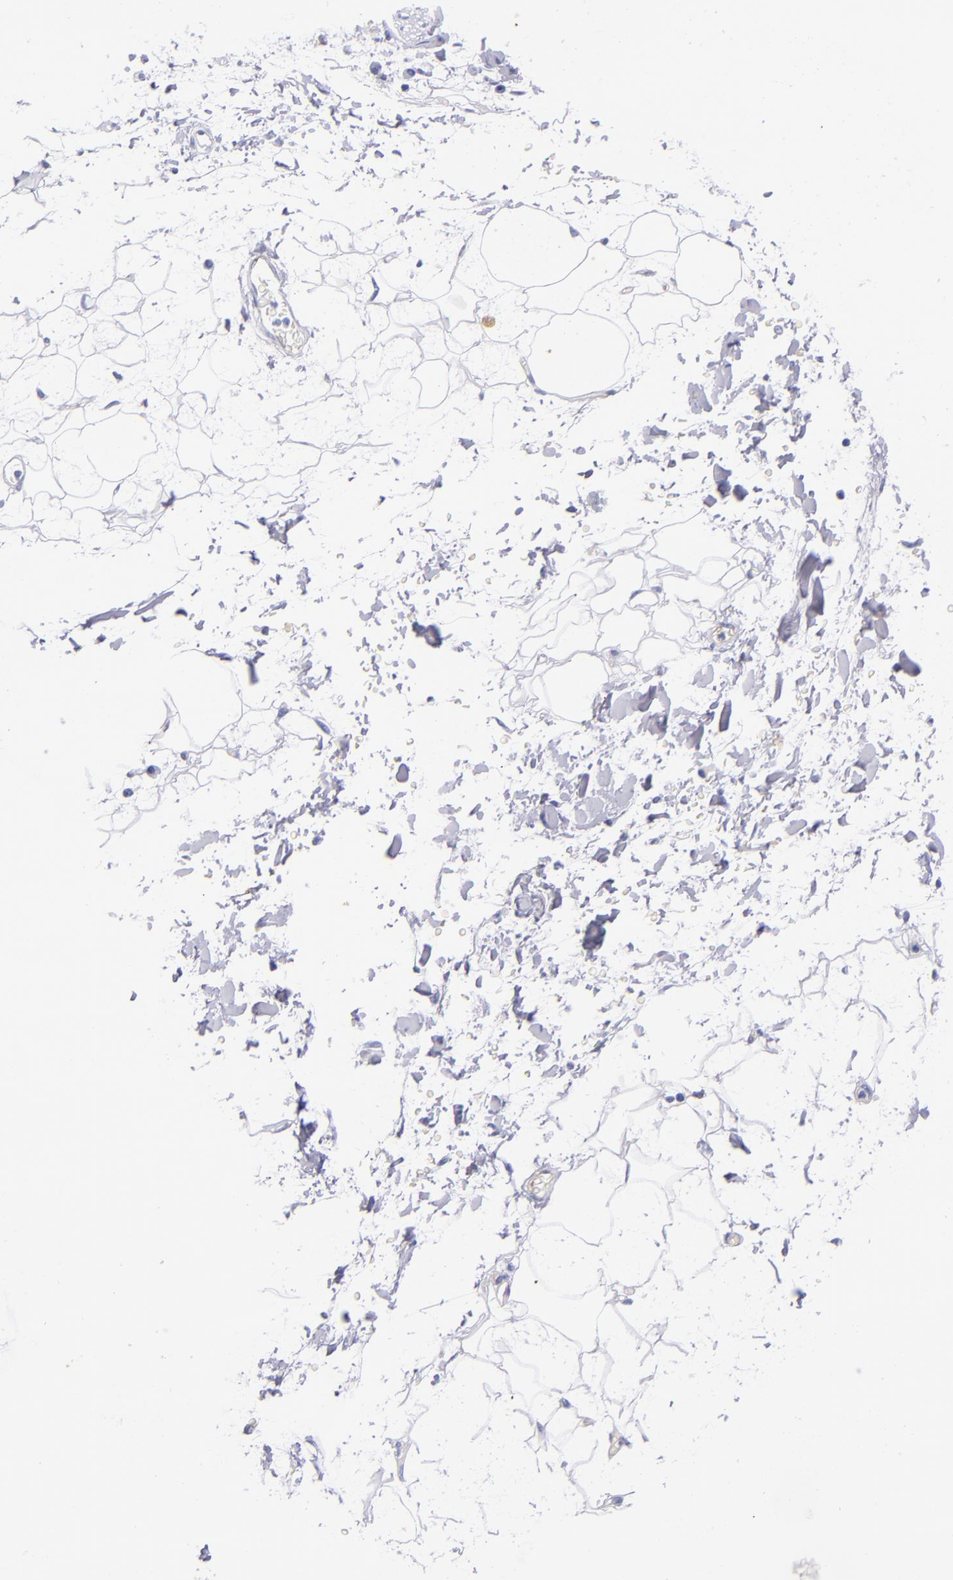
{"staining": {"intensity": "negative", "quantity": "none", "location": "none"}, "tissue": "adipose tissue", "cell_type": "Adipocytes", "image_type": "normal", "snomed": [{"axis": "morphology", "description": "Normal tissue, NOS"}, {"axis": "topography", "description": "Soft tissue"}], "caption": "Human adipose tissue stained for a protein using immunohistochemistry displays no staining in adipocytes.", "gene": "NOS3", "patient": {"sex": "male", "age": 72}}